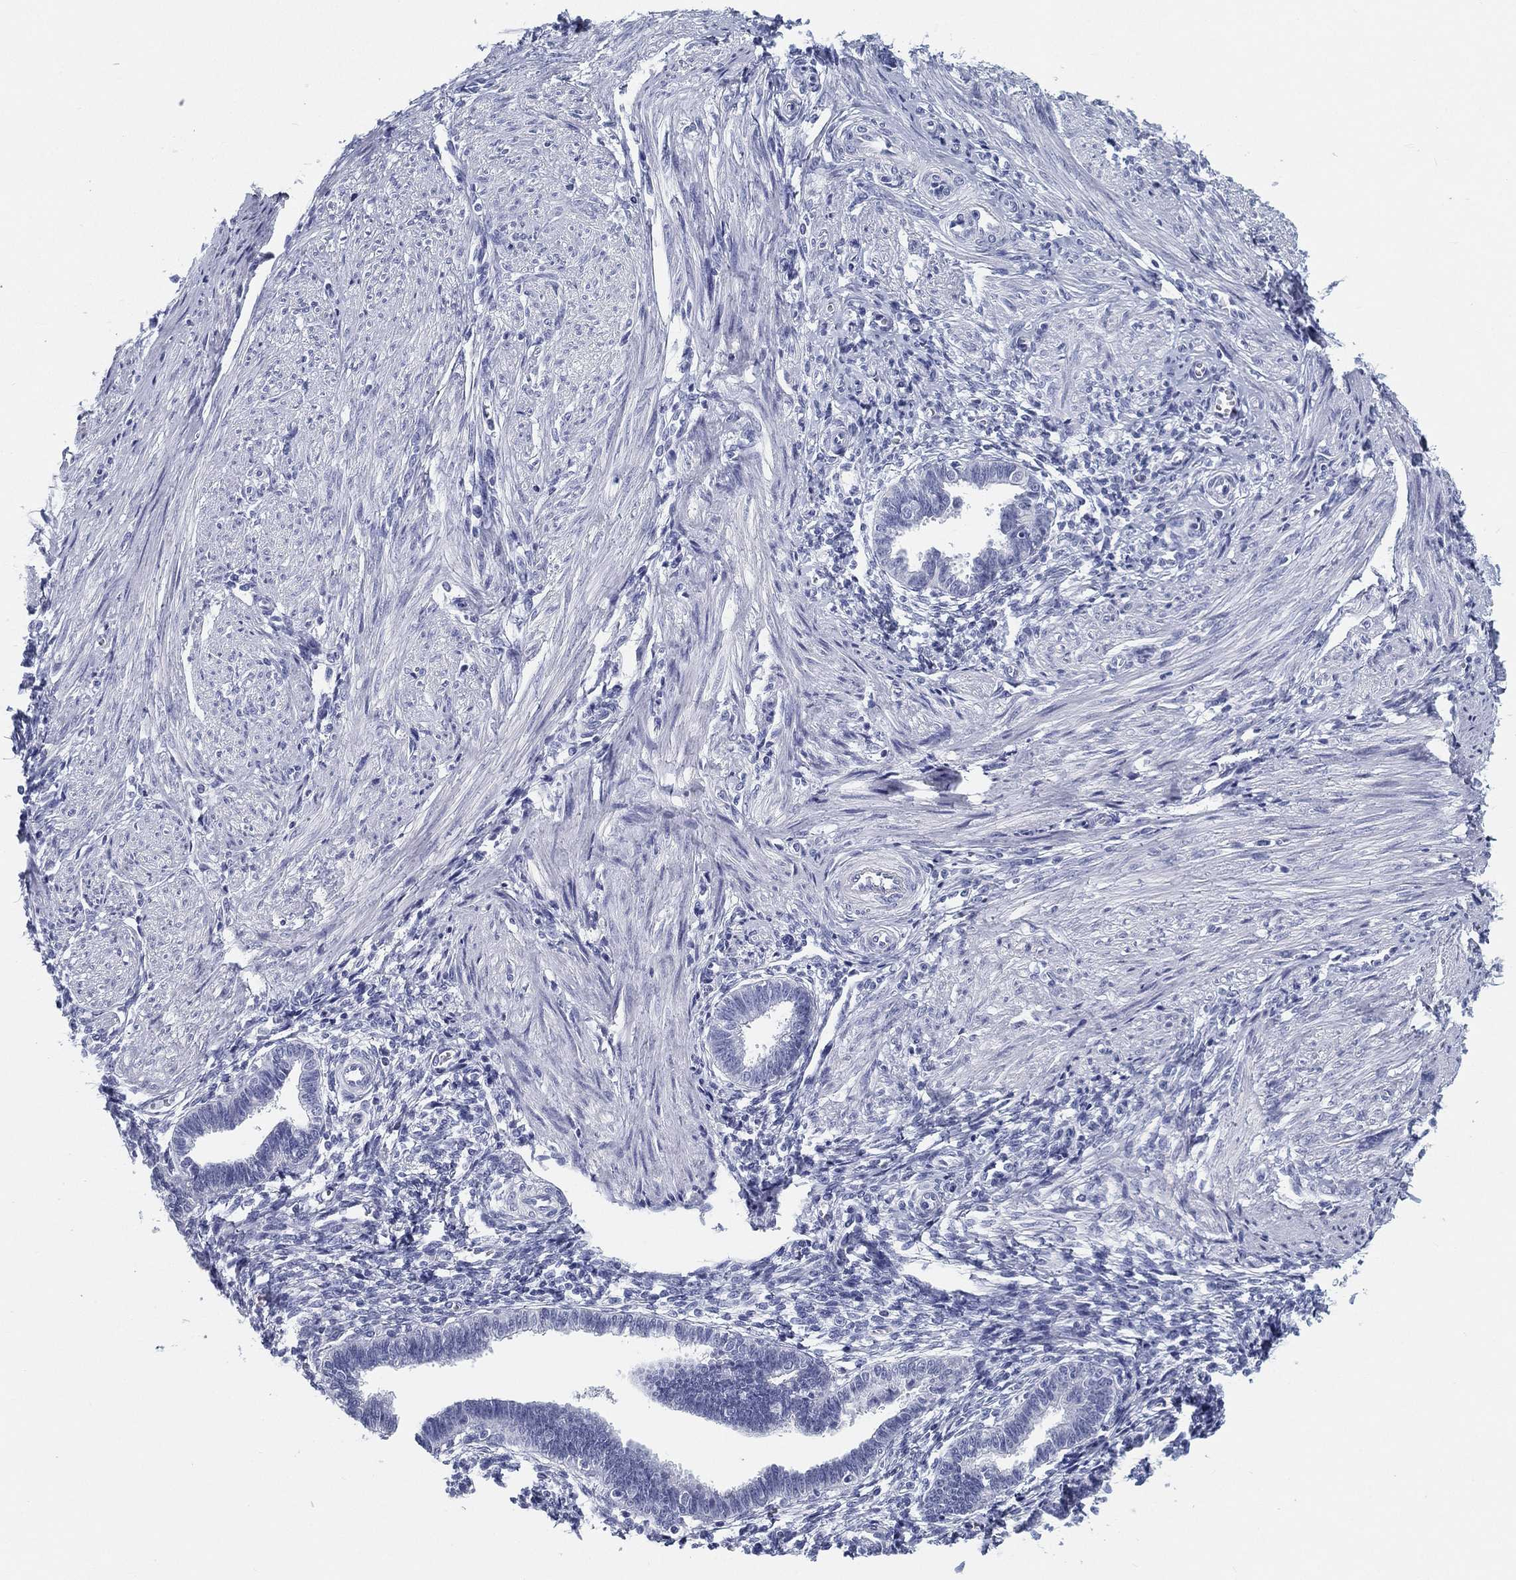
{"staining": {"intensity": "negative", "quantity": "none", "location": "none"}, "tissue": "endometrium", "cell_type": "Cells in endometrial stroma", "image_type": "normal", "snomed": [{"axis": "morphology", "description": "Normal tissue, NOS"}, {"axis": "topography", "description": "Cervix"}, {"axis": "topography", "description": "Endometrium"}], "caption": "Endometrium was stained to show a protein in brown. There is no significant staining in cells in endometrial stroma. Brightfield microscopy of immunohistochemistry (IHC) stained with DAB (brown) and hematoxylin (blue), captured at high magnification.", "gene": "ATP1B2", "patient": {"sex": "female", "age": 37}}